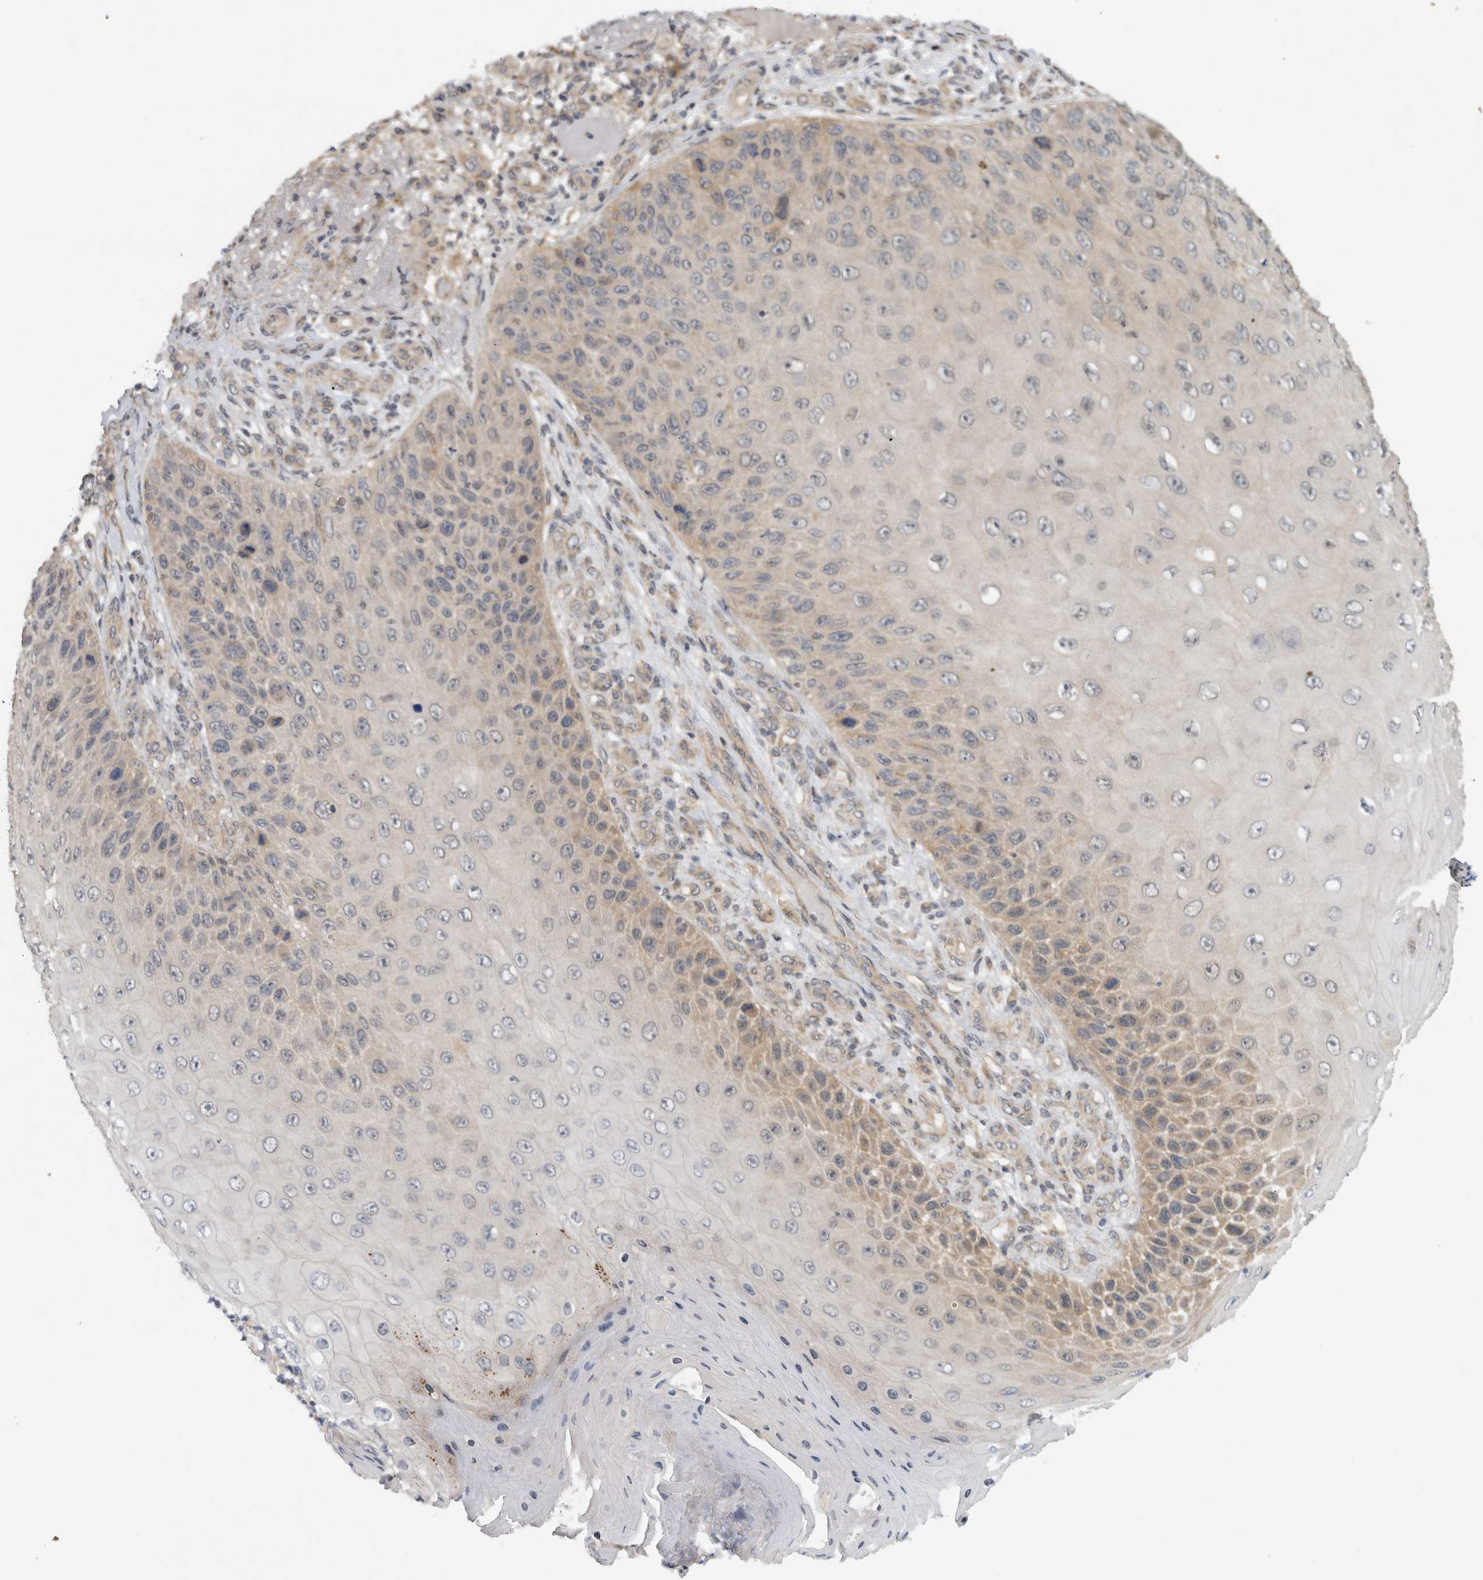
{"staining": {"intensity": "weak", "quantity": "<25%", "location": "cytoplasmic/membranous"}, "tissue": "skin cancer", "cell_type": "Tumor cells", "image_type": "cancer", "snomed": [{"axis": "morphology", "description": "Squamous cell carcinoma, NOS"}, {"axis": "topography", "description": "Skin"}], "caption": "This is an immunohistochemistry (IHC) photomicrograph of human squamous cell carcinoma (skin). There is no expression in tumor cells.", "gene": "AASDHPPT", "patient": {"sex": "female", "age": 88}}